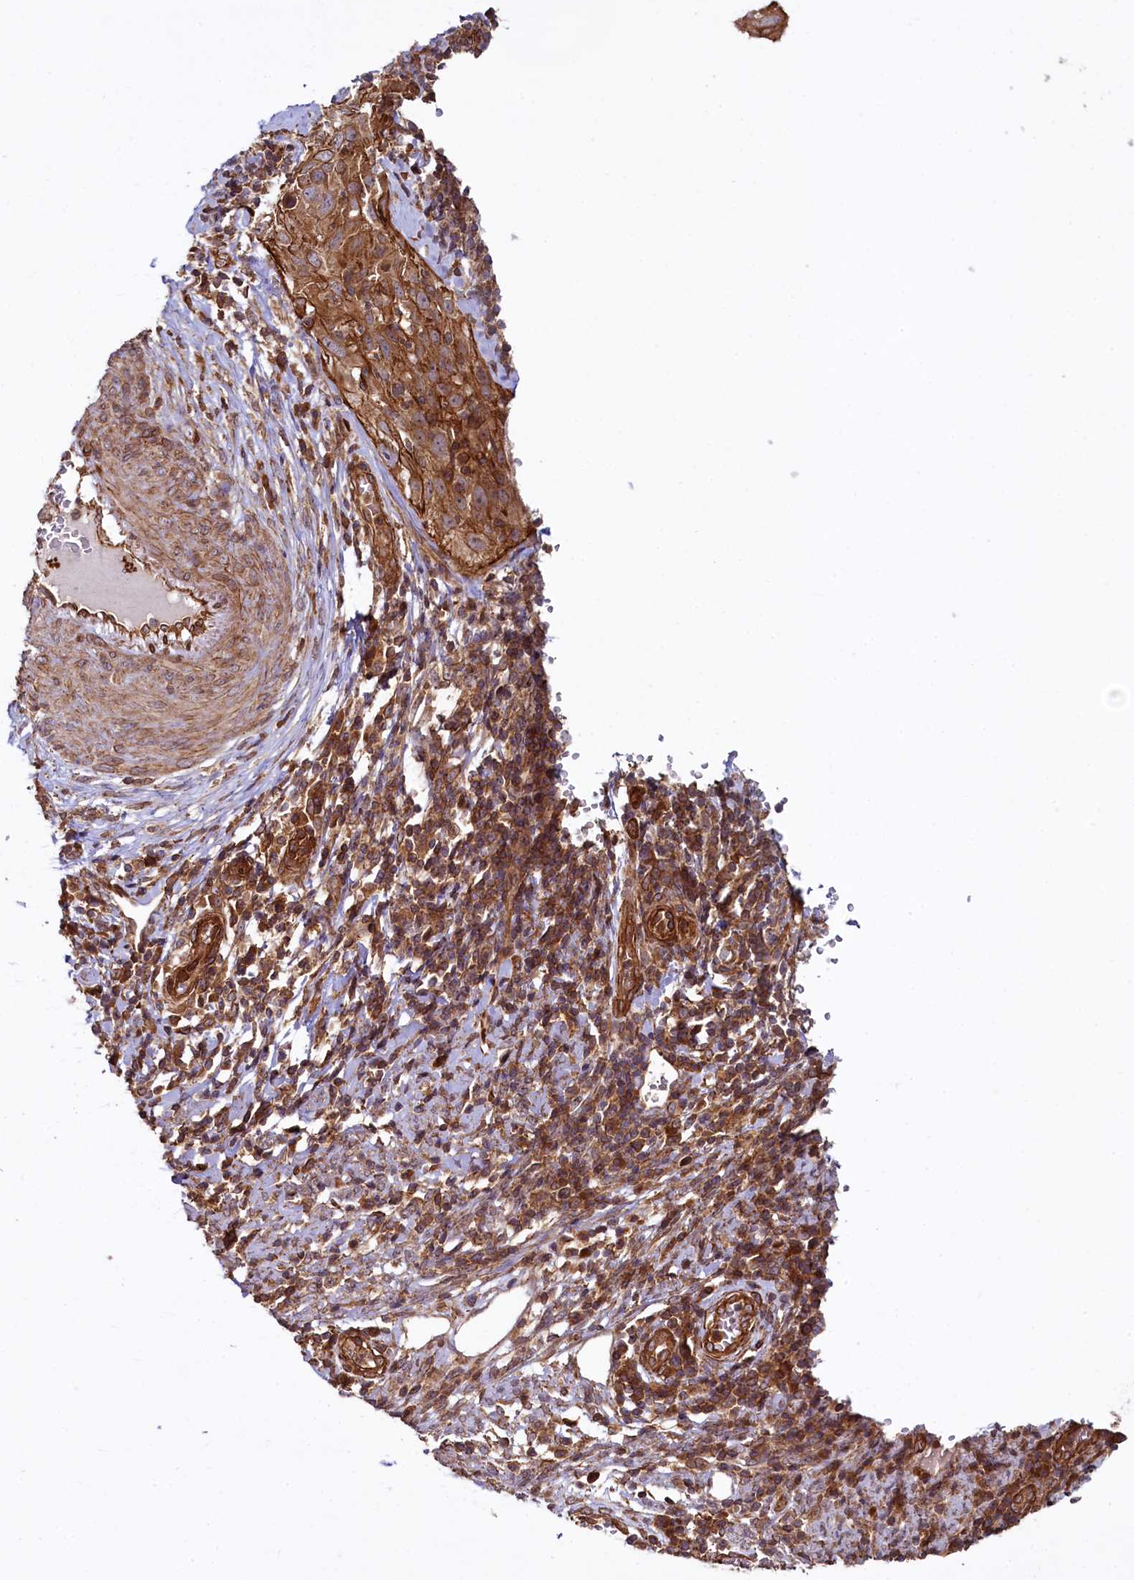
{"staining": {"intensity": "moderate", "quantity": ">75%", "location": "cytoplasmic/membranous"}, "tissue": "cervical cancer", "cell_type": "Tumor cells", "image_type": "cancer", "snomed": [{"axis": "morphology", "description": "Squamous cell carcinoma, NOS"}, {"axis": "topography", "description": "Cervix"}], "caption": "Moderate cytoplasmic/membranous protein expression is appreciated in approximately >75% of tumor cells in cervical cancer (squamous cell carcinoma).", "gene": "SVIP", "patient": {"sex": "female", "age": 31}}